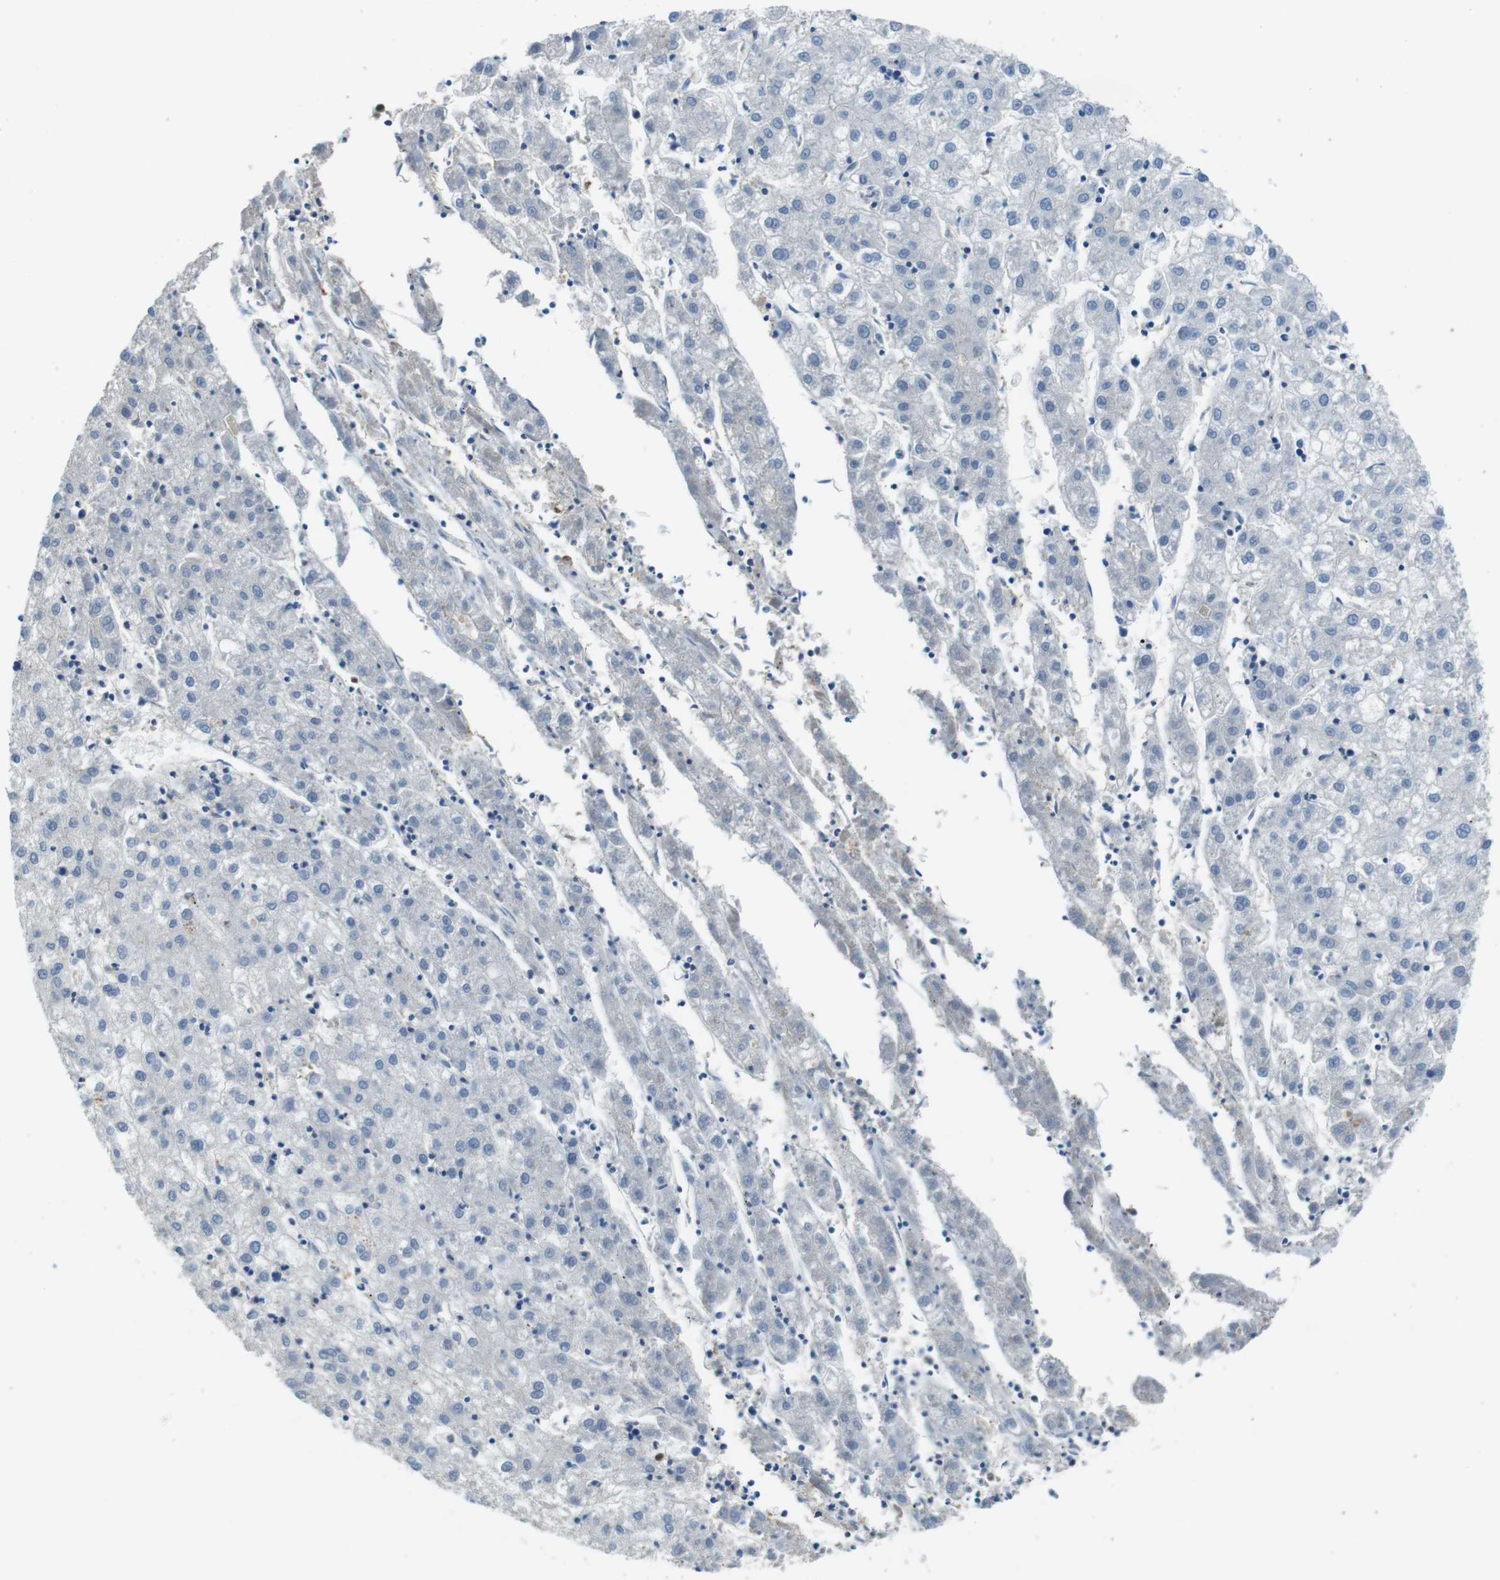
{"staining": {"intensity": "negative", "quantity": "none", "location": "none"}, "tissue": "liver cancer", "cell_type": "Tumor cells", "image_type": "cancer", "snomed": [{"axis": "morphology", "description": "Carcinoma, Hepatocellular, NOS"}, {"axis": "topography", "description": "Liver"}], "caption": "This is an IHC photomicrograph of human hepatocellular carcinoma (liver). There is no staining in tumor cells.", "gene": "TMPRSS15", "patient": {"sex": "male", "age": 72}}